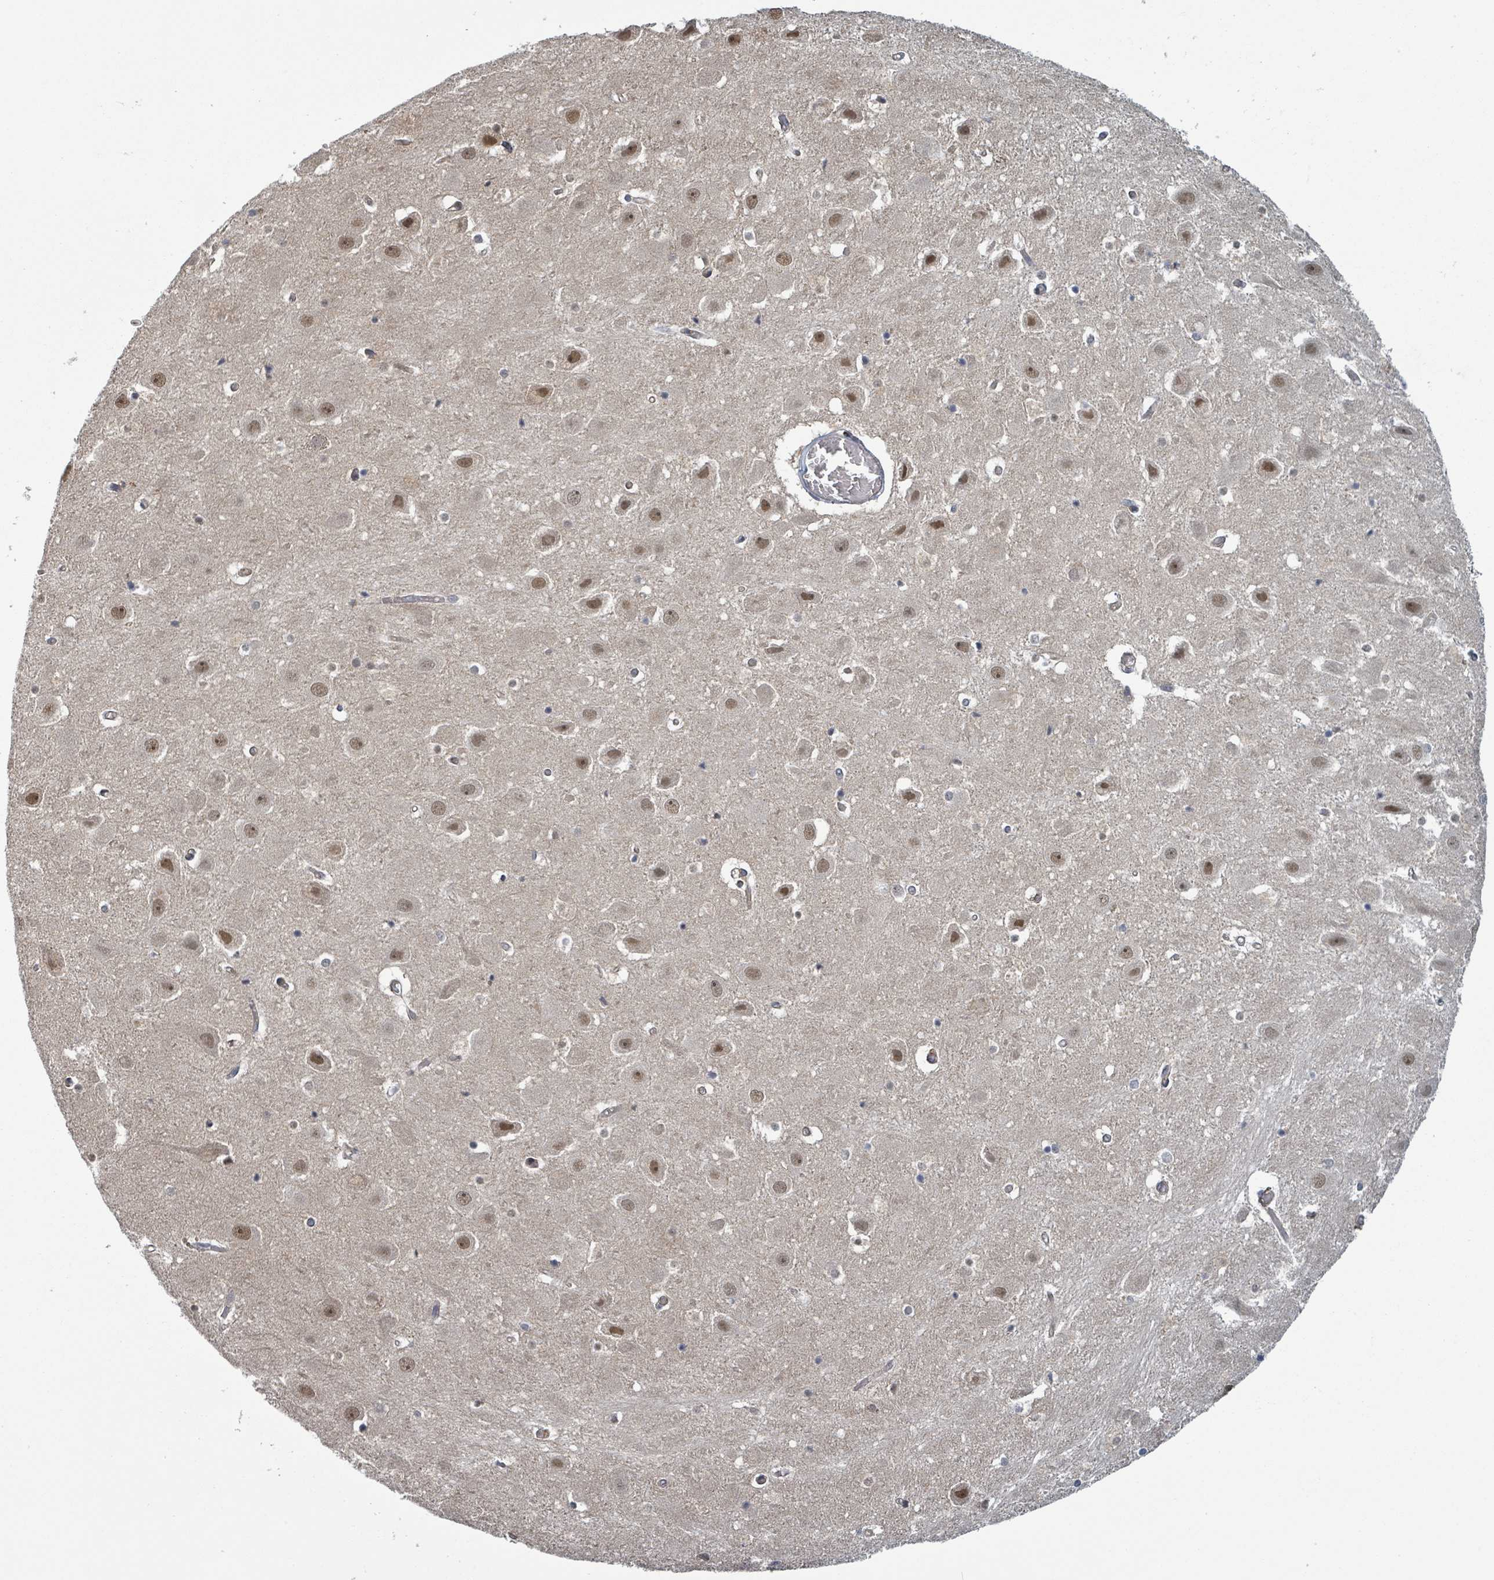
{"staining": {"intensity": "negative", "quantity": "none", "location": "none"}, "tissue": "hippocampus", "cell_type": "Glial cells", "image_type": "normal", "snomed": [{"axis": "morphology", "description": "Normal tissue, NOS"}, {"axis": "topography", "description": "Hippocampus"}], "caption": "The IHC micrograph has no significant expression in glial cells of hippocampus.", "gene": "GTF3C1", "patient": {"sex": "female", "age": 52}}